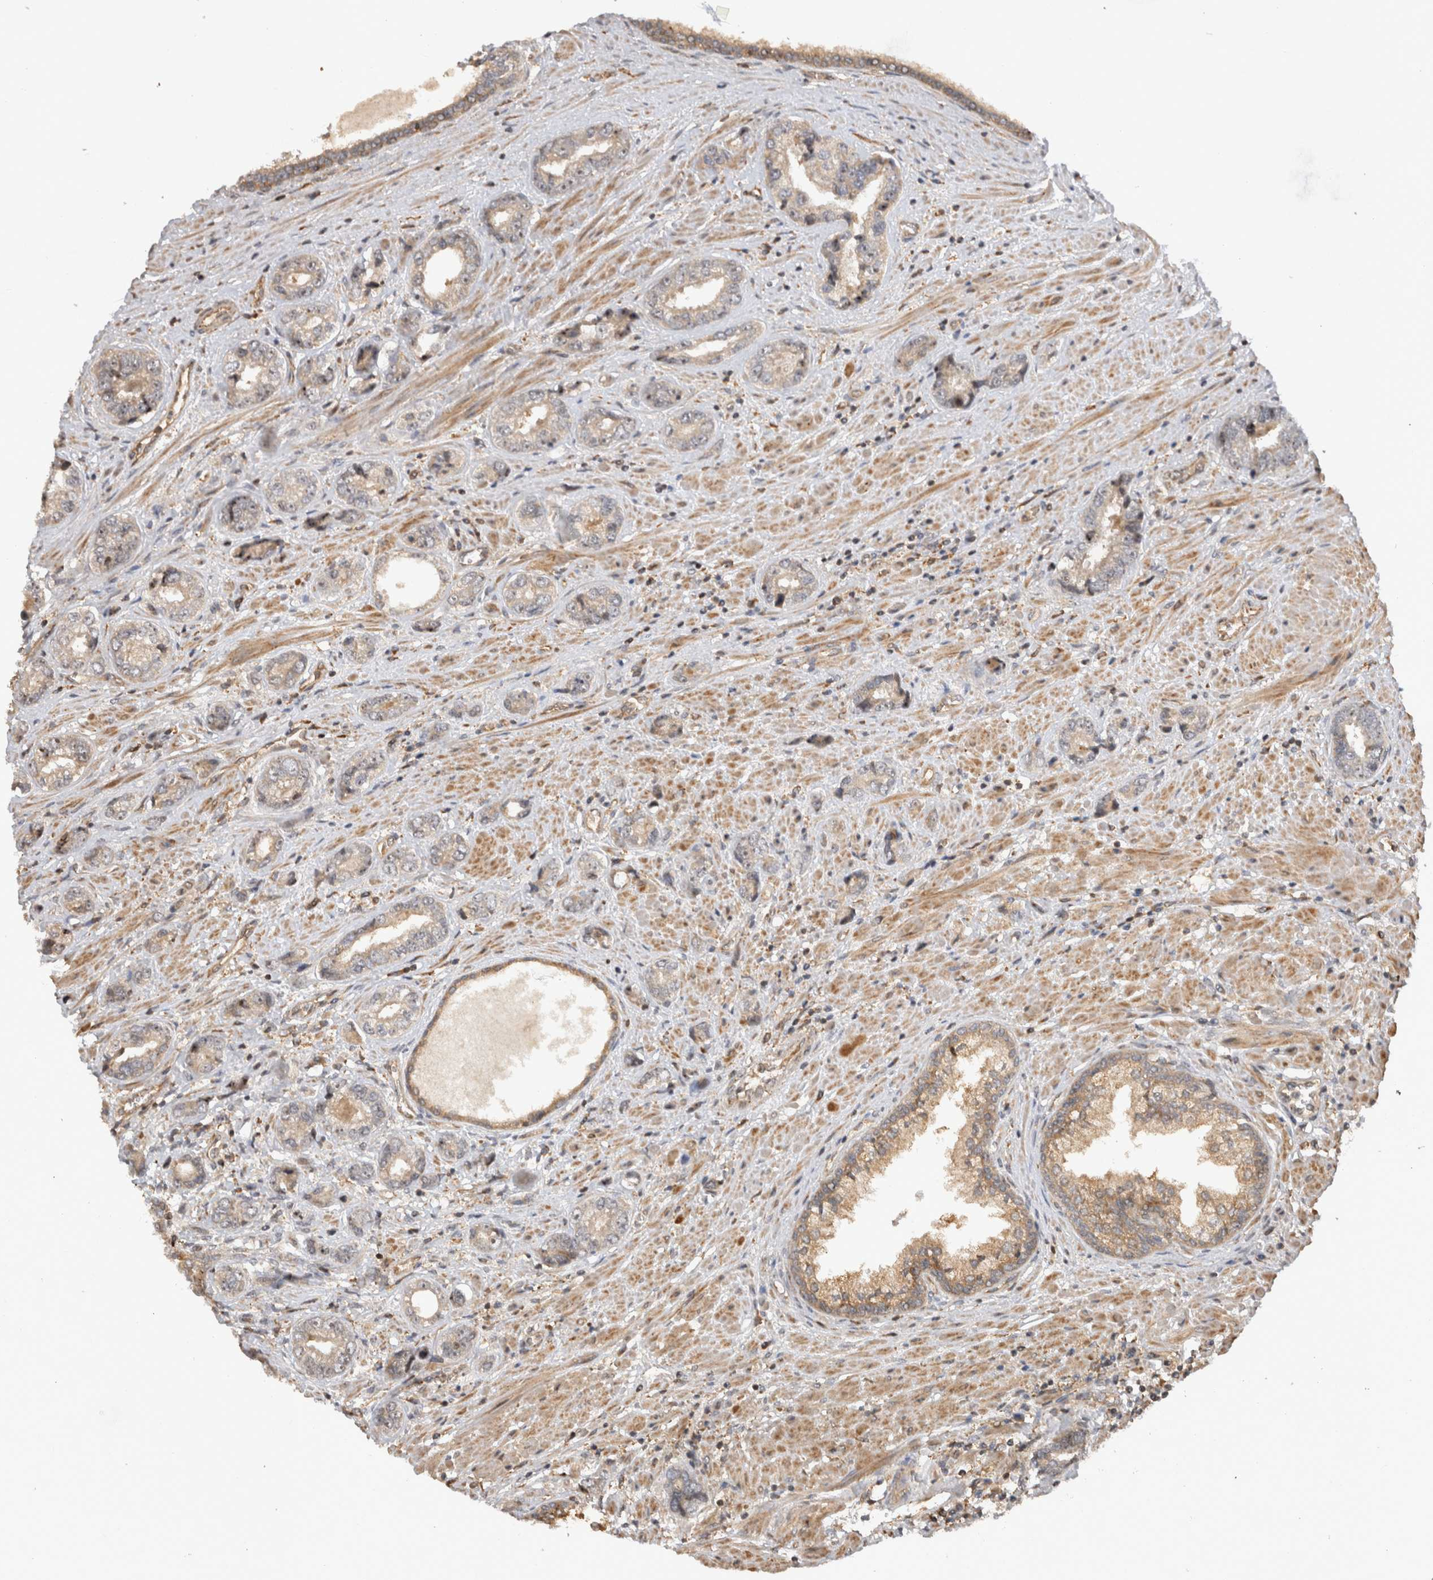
{"staining": {"intensity": "weak", "quantity": ">75%", "location": "cytoplasmic/membranous,nuclear"}, "tissue": "prostate cancer", "cell_type": "Tumor cells", "image_type": "cancer", "snomed": [{"axis": "morphology", "description": "Adenocarcinoma, High grade"}, {"axis": "topography", "description": "Prostate"}], "caption": "A photomicrograph of human prostate cancer (adenocarcinoma (high-grade)) stained for a protein reveals weak cytoplasmic/membranous and nuclear brown staining in tumor cells. The protein of interest is shown in brown color, while the nuclei are stained blue.", "gene": "WASF2", "patient": {"sex": "male", "age": 61}}